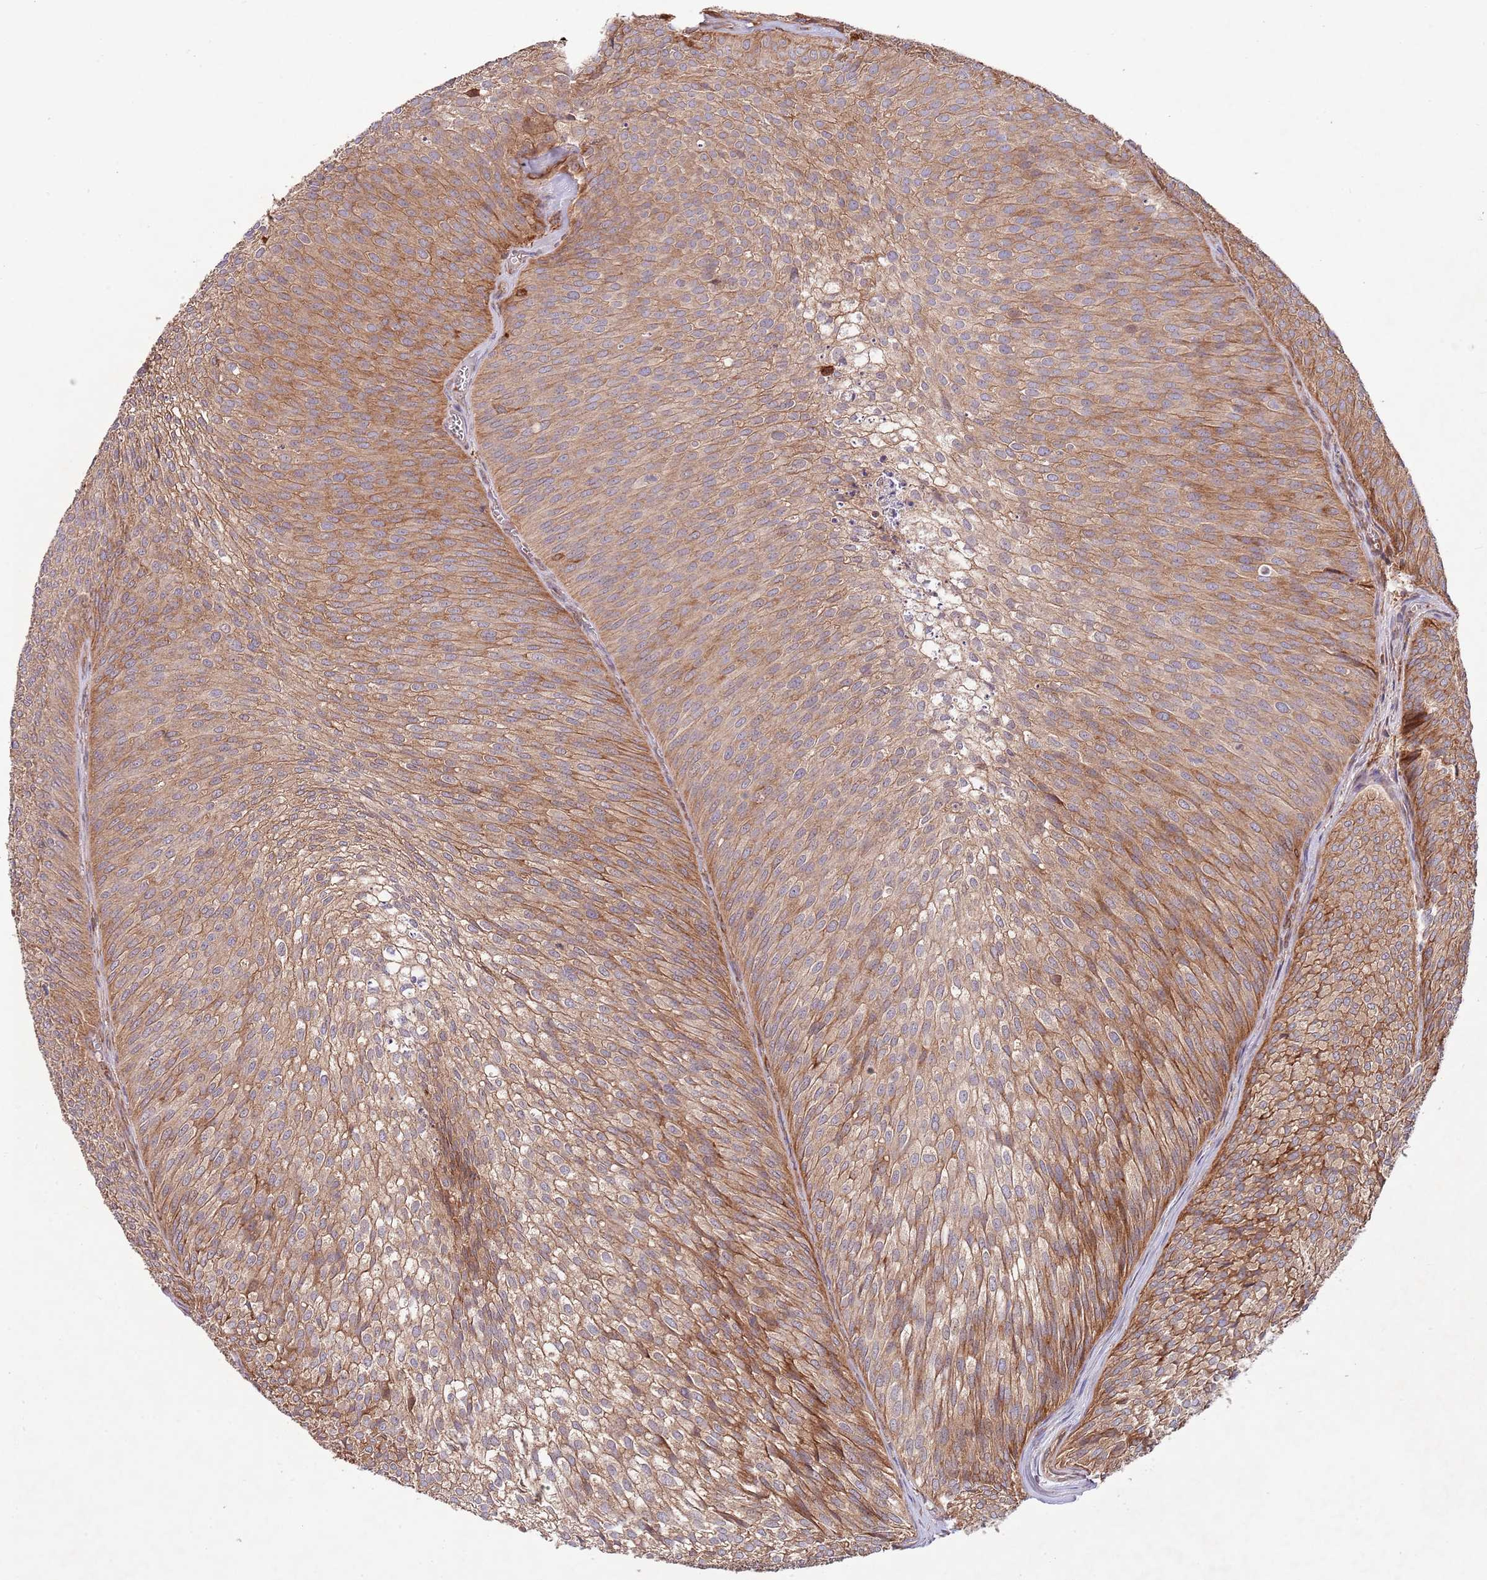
{"staining": {"intensity": "moderate", "quantity": ">75%", "location": "cytoplasmic/membranous"}, "tissue": "urothelial cancer", "cell_type": "Tumor cells", "image_type": "cancer", "snomed": [{"axis": "morphology", "description": "Urothelial carcinoma, Low grade"}, {"axis": "topography", "description": "Urinary bladder"}], "caption": "Urothelial cancer stained for a protein displays moderate cytoplasmic/membranous positivity in tumor cells.", "gene": "RNF19B", "patient": {"sex": "male", "age": 91}}